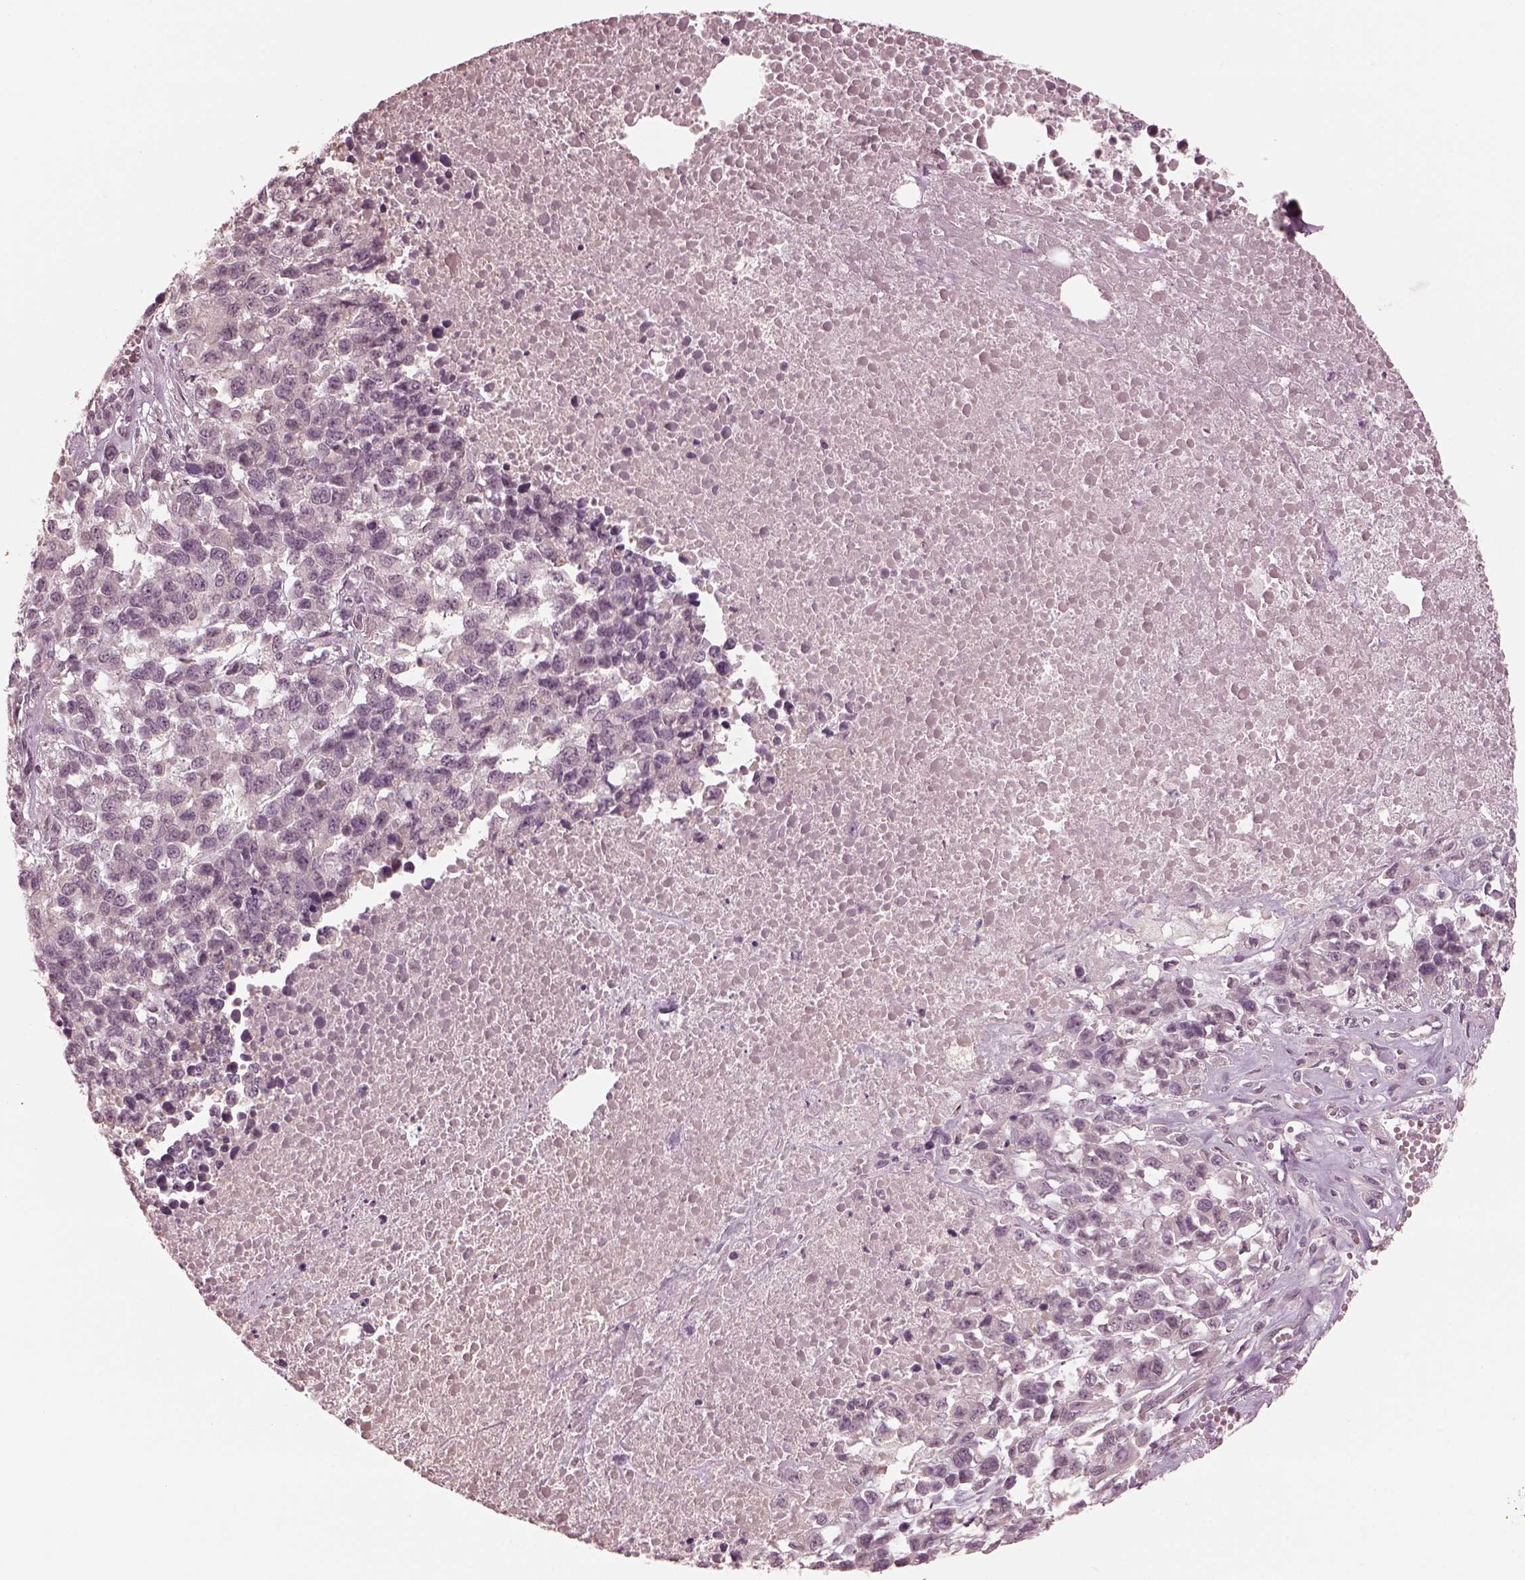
{"staining": {"intensity": "negative", "quantity": "none", "location": "none"}, "tissue": "melanoma", "cell_type": "Tumor cells", "image_type": "cancer", "snomed": [{"axis": "morphology", "description": "Malignant melanoma, Metastatic site"}, {"axis": "topography", "description": "Skin"}], "caption": "A histopathology image of melanoma stained for a protein reveals no brown staining in tumor cells.", "gene": "RGS7", "patient": {"sex": "male", "age": 84}}